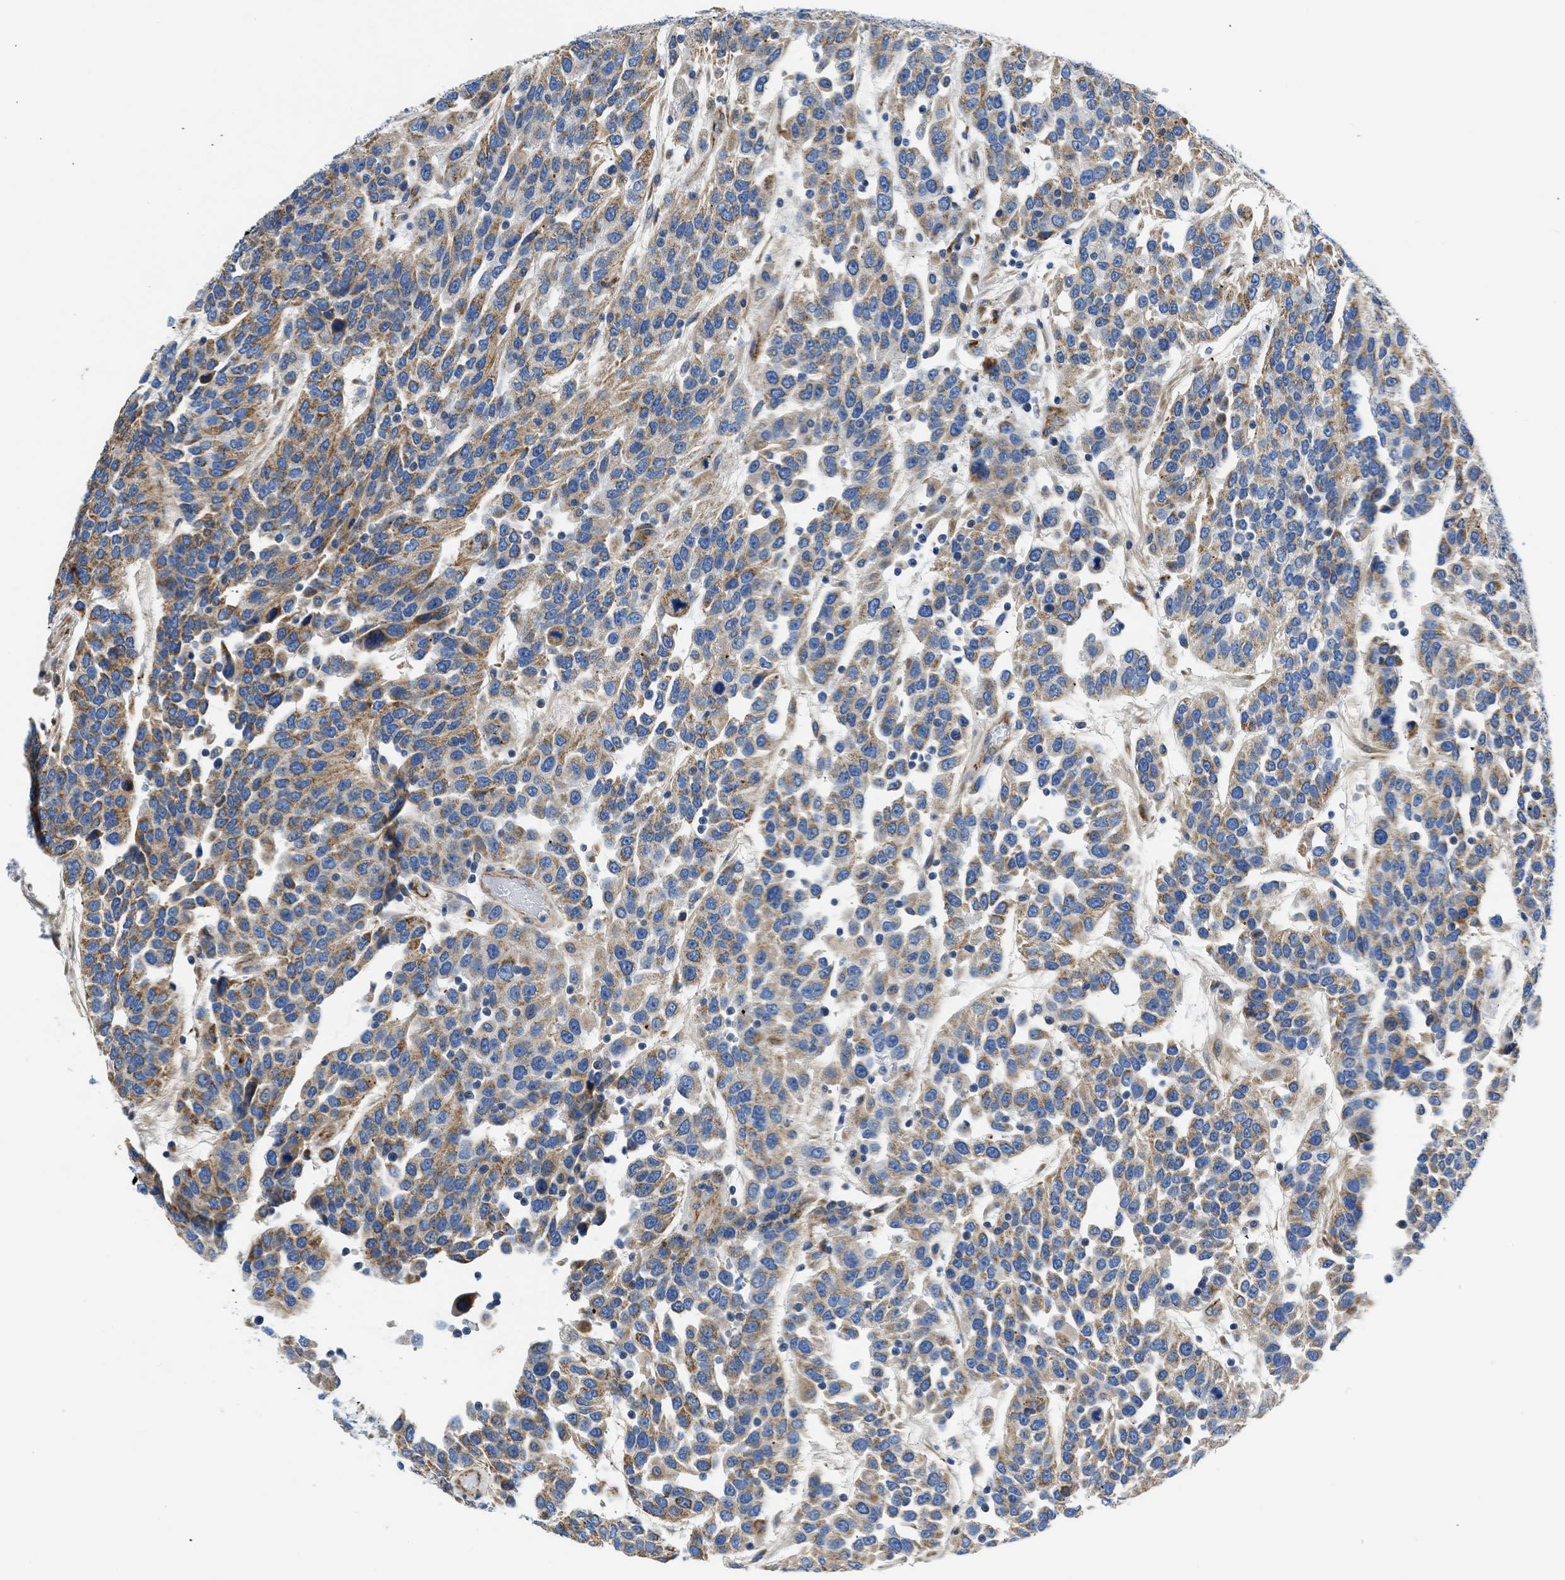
{"staining": {"intensity": "moderate", "quantity": "25%-75%", "location": "cytoplasmic/membranous"}, "tissue": "urothelial cancer", "cell_type": "Tumor cells", "image_type": "cancer", "snomed": [{"axis": "morphology", "description": "Urothelial carcinoma, High grade"}, {"axis": "topography", "description": "Urinary bladder"}], "caption": "Immunohistochemical staining of urothelial cancer exhibits moderate cytoplasmic/membranous protein expression in approximately 25%-75% of tumor cells.", "gene": "ULK4", "patient": {"sex": "female", "age": 80}}